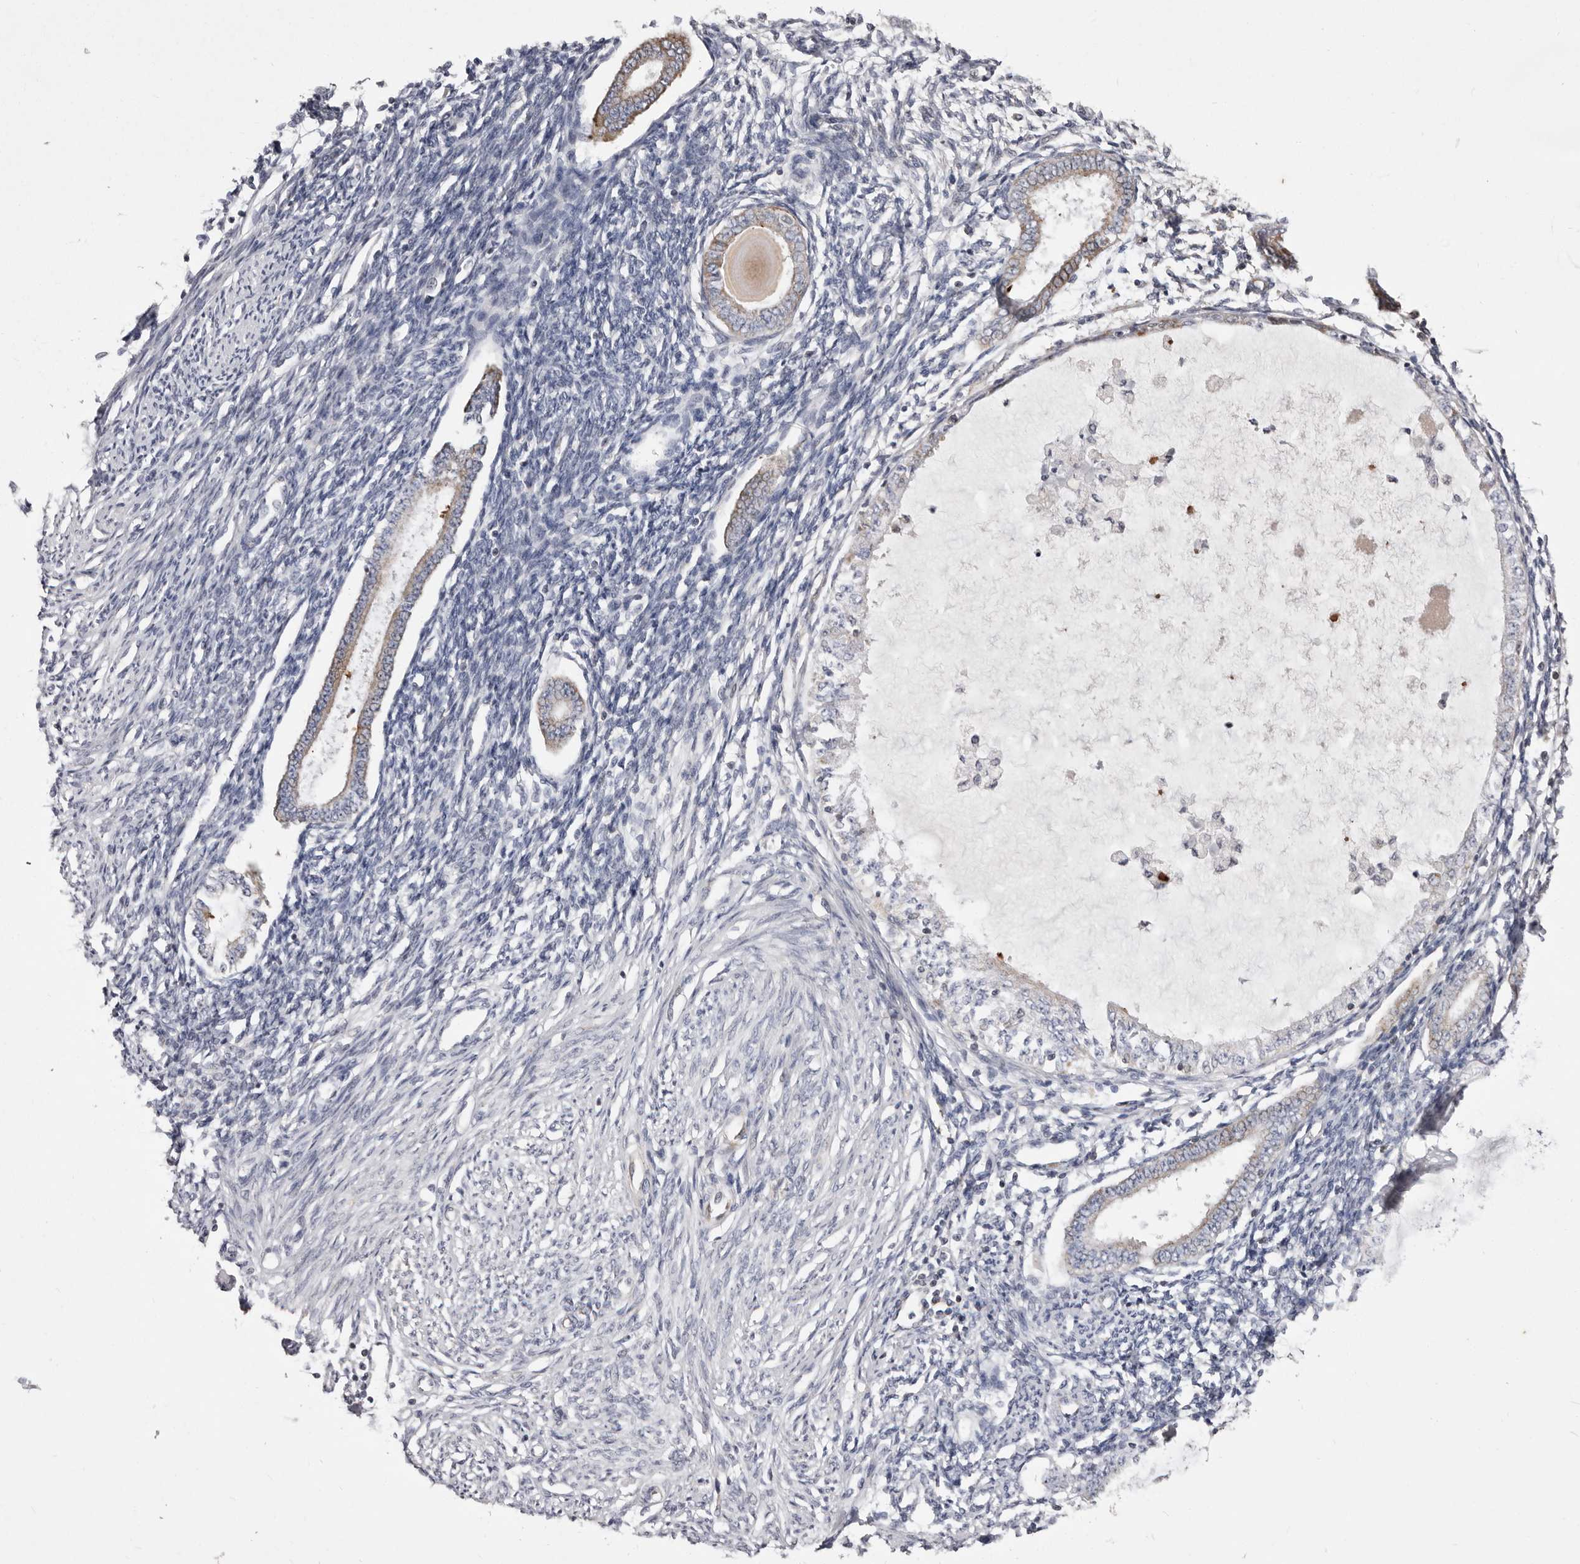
{"staining": {"intensity": "moderate", "quantity": "25%-75%", "location": "cytoplasmic/membranous"}, "tissue": "endometrium", "cell_type": "Cells in endometrial stroma", "image_type": "normal", "snomed": [{"axis": "morphology", "description": "Normal tissue, NOS"}, {"axis": "topography", "description": "Endometrium"}], "caption": "Cells in endometrial stroma show medium levels of moderate cytoplasmic/membranous expression in approximately 25%-75% of cells in normal endometrium. Using DAB (brown) and hematoxylin (blue) stains, captured at high magnification using brightfield microscopy.", "gene": "TIMM17B", "patient": {"sex": "female", "age": 56}}